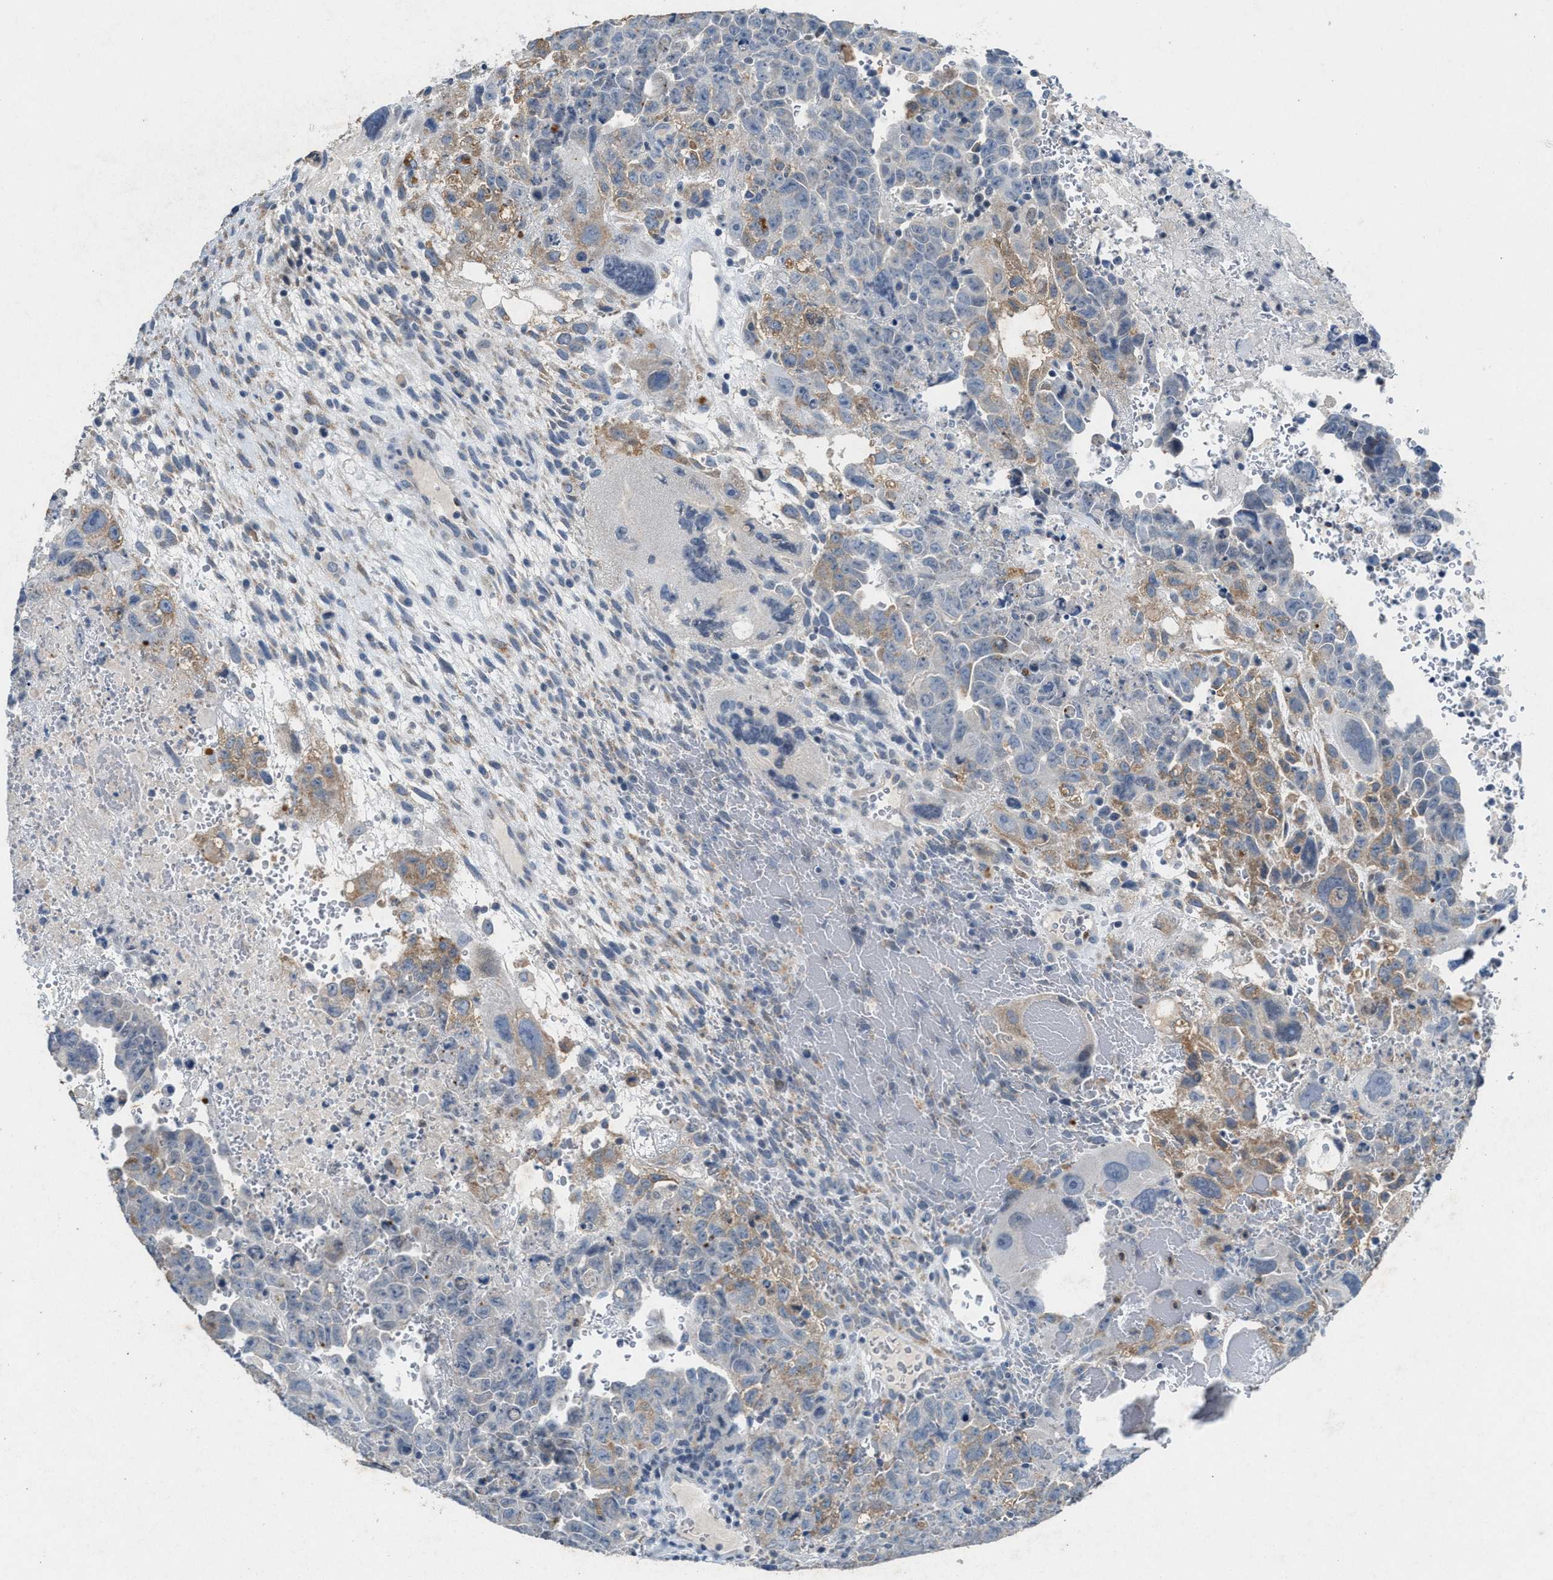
{"staining": {"intensity": "weak", "quantity": "25%-75%", "location": "cytoplasmic/membranous"}, "tissue": "testis cancer", "cell_type": "Tumor cells", "image_type": "cancer", "snomed": [{"axis": "morphology", "description": "Carcinoma, Embryonal, NOS"}, {"axis": "topography", "description": "Testis"}], "caption": "Tumor cells show low levels of weak cytoplasmic/membranous positivity in approximately 25%-75% of cells in embryonal carcinoma (testis). (Brightfield microscopy of DAB IHC at high magnification).", "gene": "SLC5A5", "patient": {"sex": "male", "age": 28}}